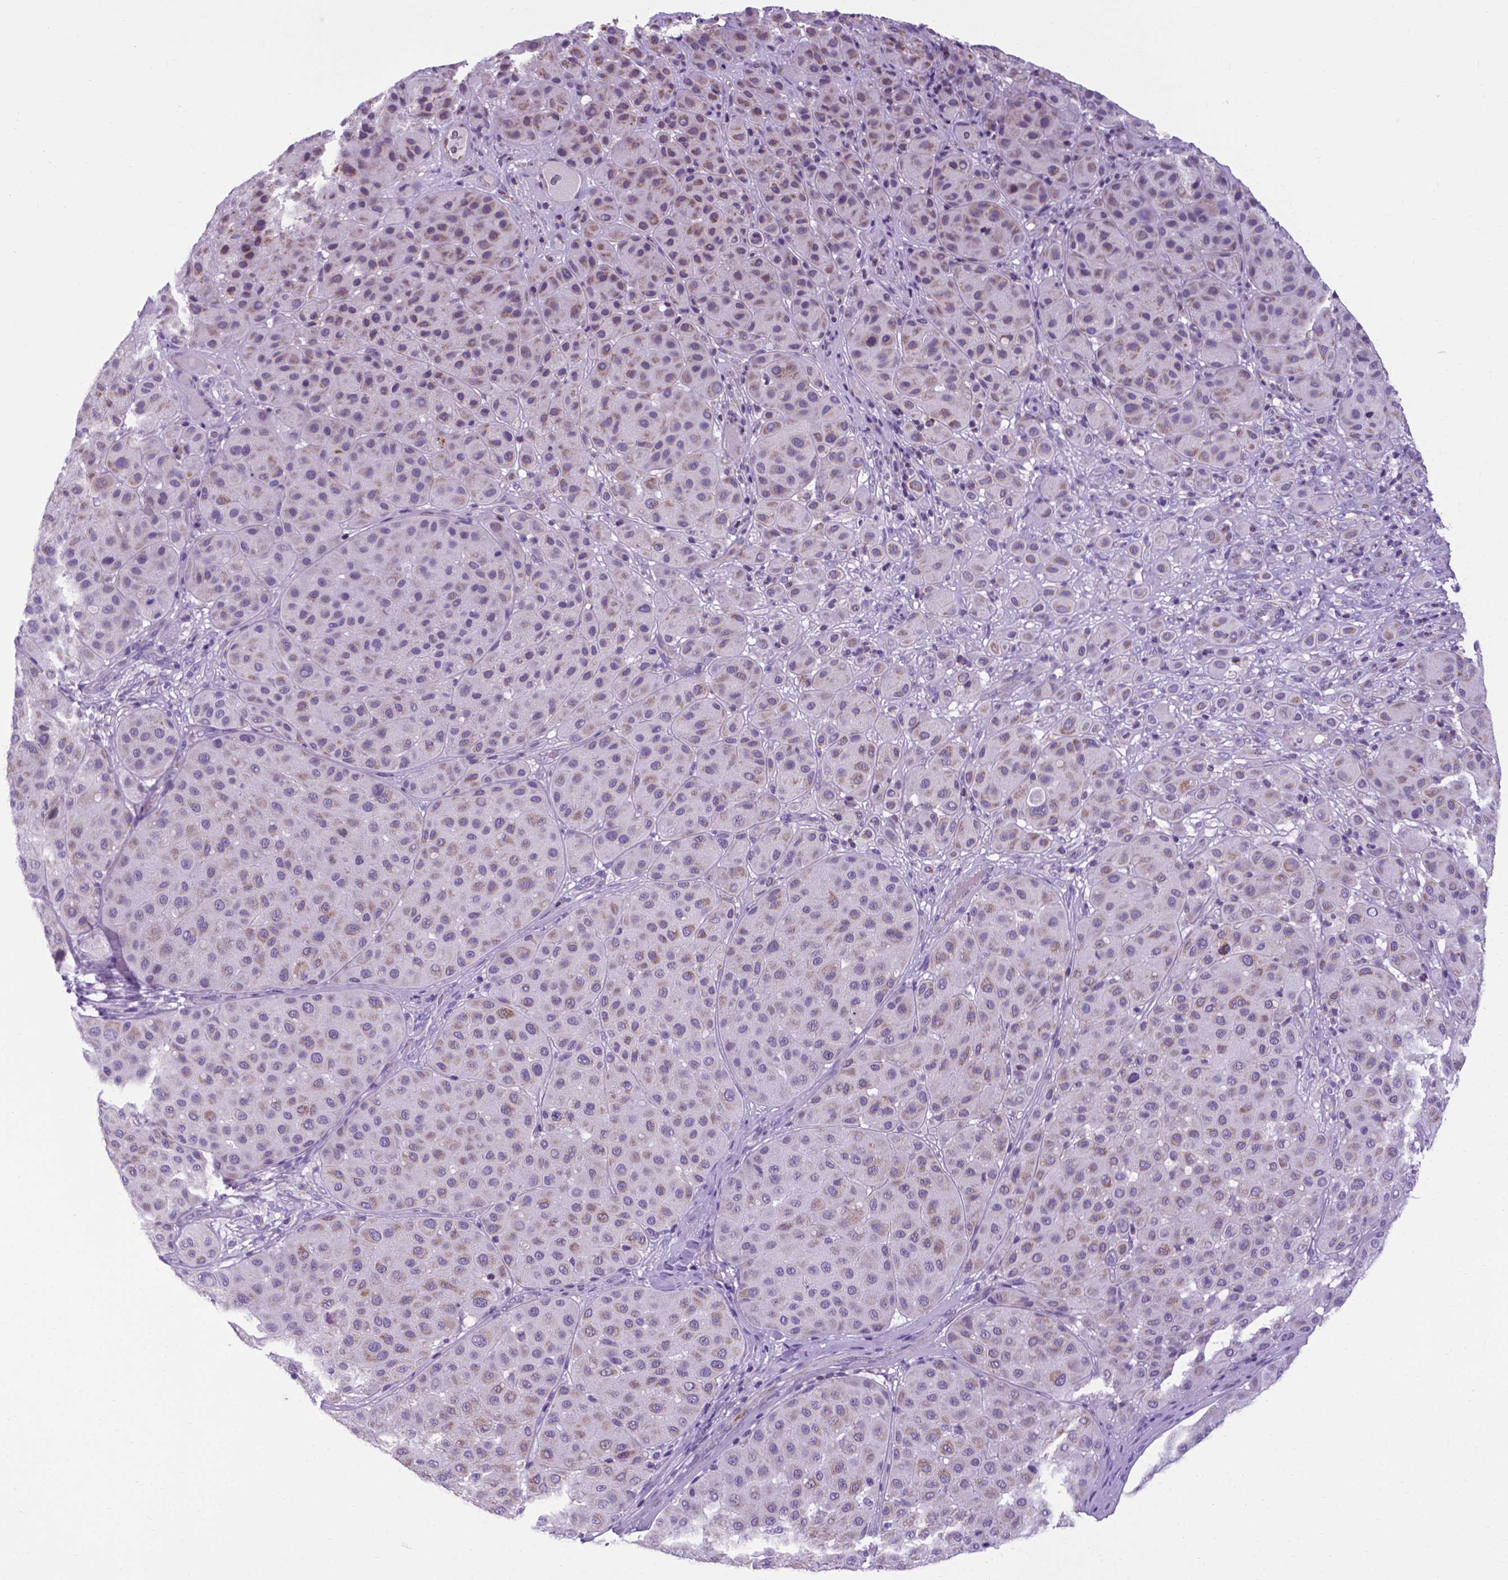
{"staining": {"intensity": "weak", "quantity": "25%-75%", "location": "cytoplasmic/membranous"}, "tissue": "melanoma", "cell_type": "Tumor cells", "image_type": "cancer", "snomed": [{"axis": "morphology", "description": "Malignant melanoma, Metastatic site"}, {"axis": "topography", "description": "Smooth muscle"}], "caption": "The histopathology image shows a brown stain indicating the presence of a protein in the cytoplasmic/membranous of tumor cells in melanoma. (DAB IHC with brightfield microscopy, high magnification).", "gene": "POU3F3", "patient": {"sex": "male", "age": 41}}